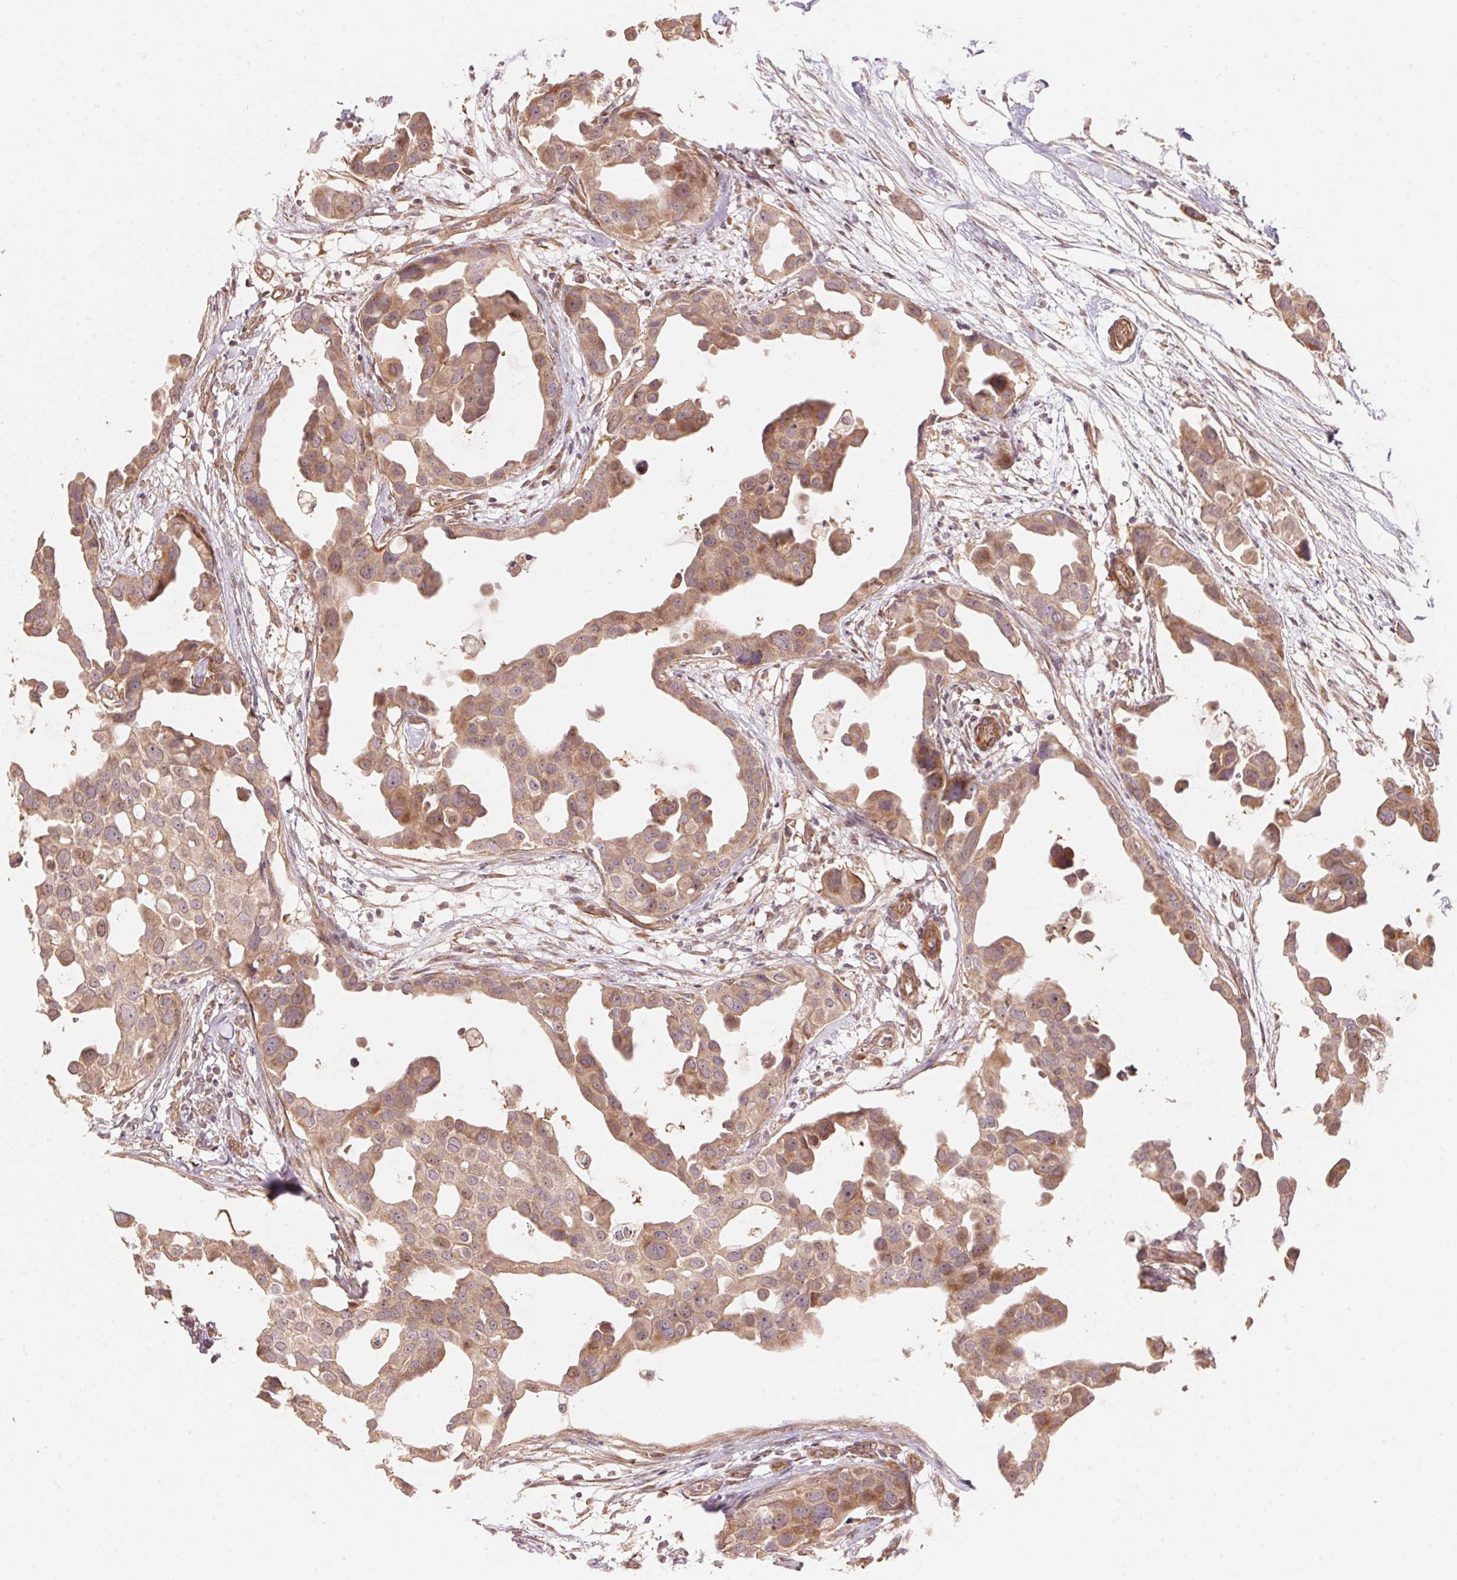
{"staining": {"intensity": "moderate", "quantity": ">75%", "location": "cytoplasmic/membranous"}, "tissue": "breast cancer", "cell_type": "Tumor cells", "image_type": "cancer", "snomed": [{"axis": "morphology", "description": "Duct carcinoma"}, {"axis": "topography", "description": "Breast"}], "caption": "This photomicrograph reveals immunohistochemistry staining of human invasive ductal carcinoma (breast), with medium moderate cytoplasmic/membranous staining in approximately >75% of tumor cells.", "gene": "TNIP2", "patient": {"sex": "female", "age": 38}}